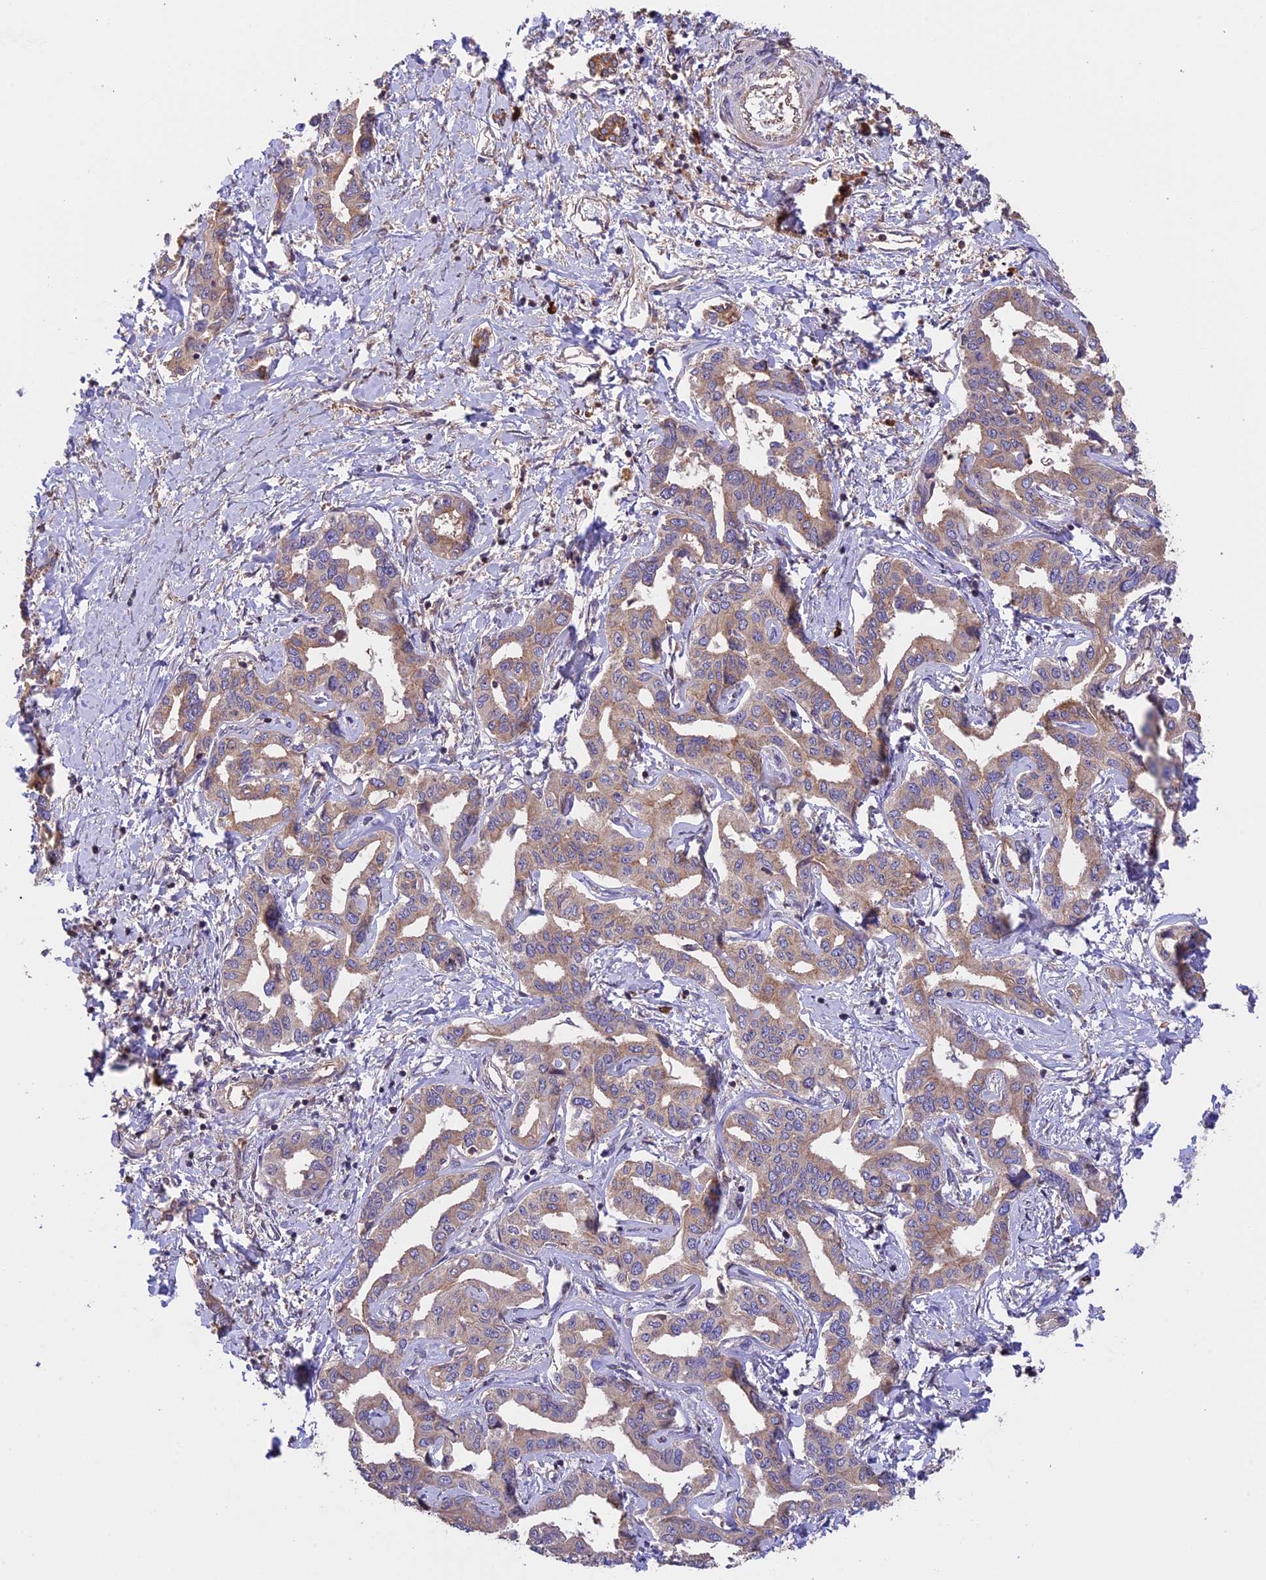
{"staining": {"intensity": "weak", "quantity": "25%-75%", "location": "cytoplasmic/membranous"}, "tissue": "liver cancer", "cell_type": "Tumor cells", "image_type": "cancer", "snomed": [{"axis": "morphology", "description": "Cholangiocarcinoma"}, {"axis": "topography", "description": "Liver"}], "caption": "Immunohistochemical staining of human liver cancer (cholangiocarcinoma) reveals low levels of weak cytoplasmic/membranous protein expression in approximately 25%-75% of tumor cells.", "gene": "GAS8", "patient": {"sex": "male", "age": 59}}